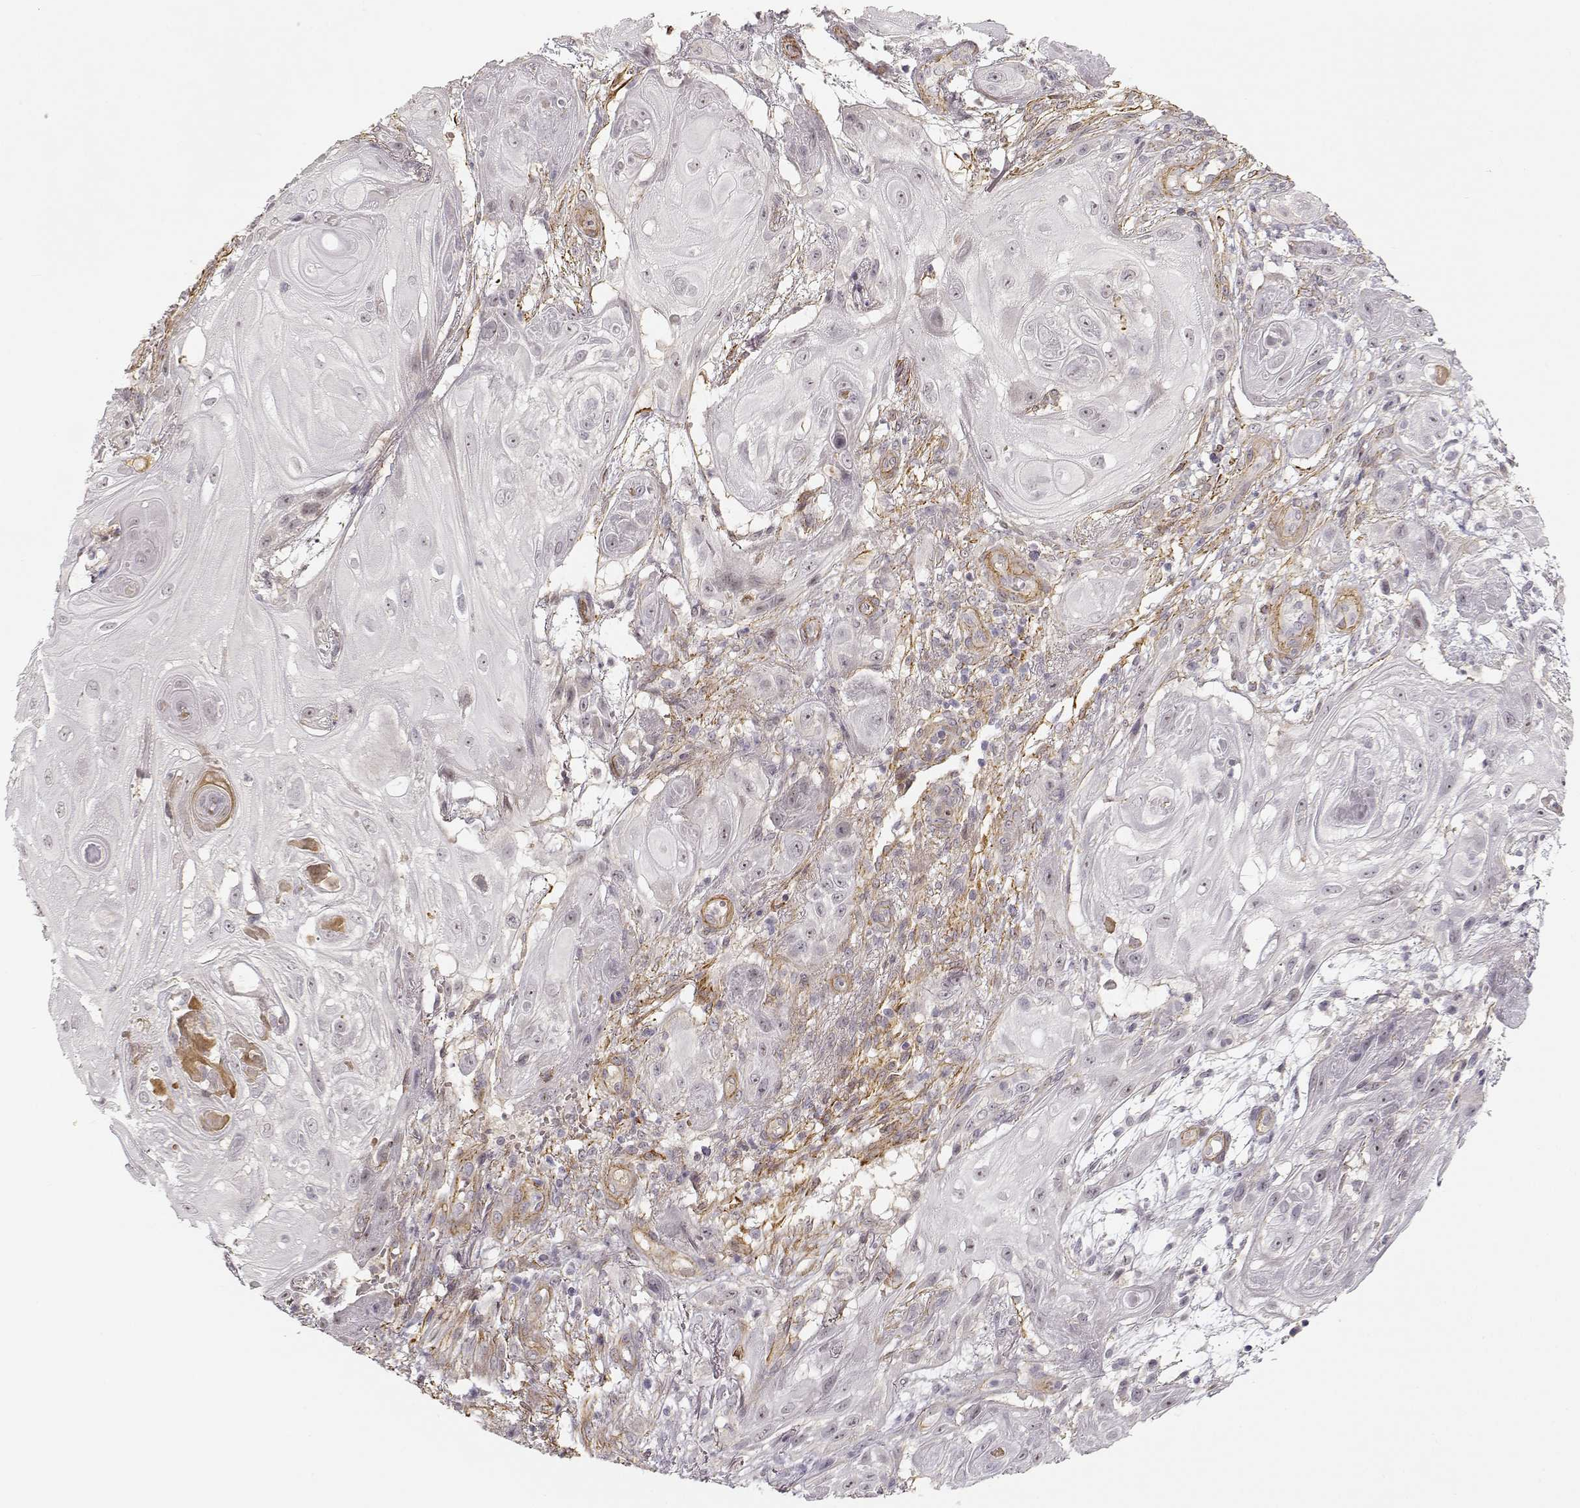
{"staining": {"intensity": "negative", "quantity": "none", "location": "none"}, "tissue": "skin cancer", "cell_type": "Tumor cells", "image_type": "cancer", "snomed": [{"axis": "morphology", "description": "Squamous cell carcinoma, NOS"}, {"axis": "topography", "description": "Skin"}], "caption": "Tumor cells are negative for brown protein staining in skin cancer. The staining was performed using DAB to visualize the protein expression in brown, while the nuclei were stained in blue with hematoxylin (Magnification: 20x).", "gene": "RGS9BP", "patient": {"sex": "male", "age": 62}}